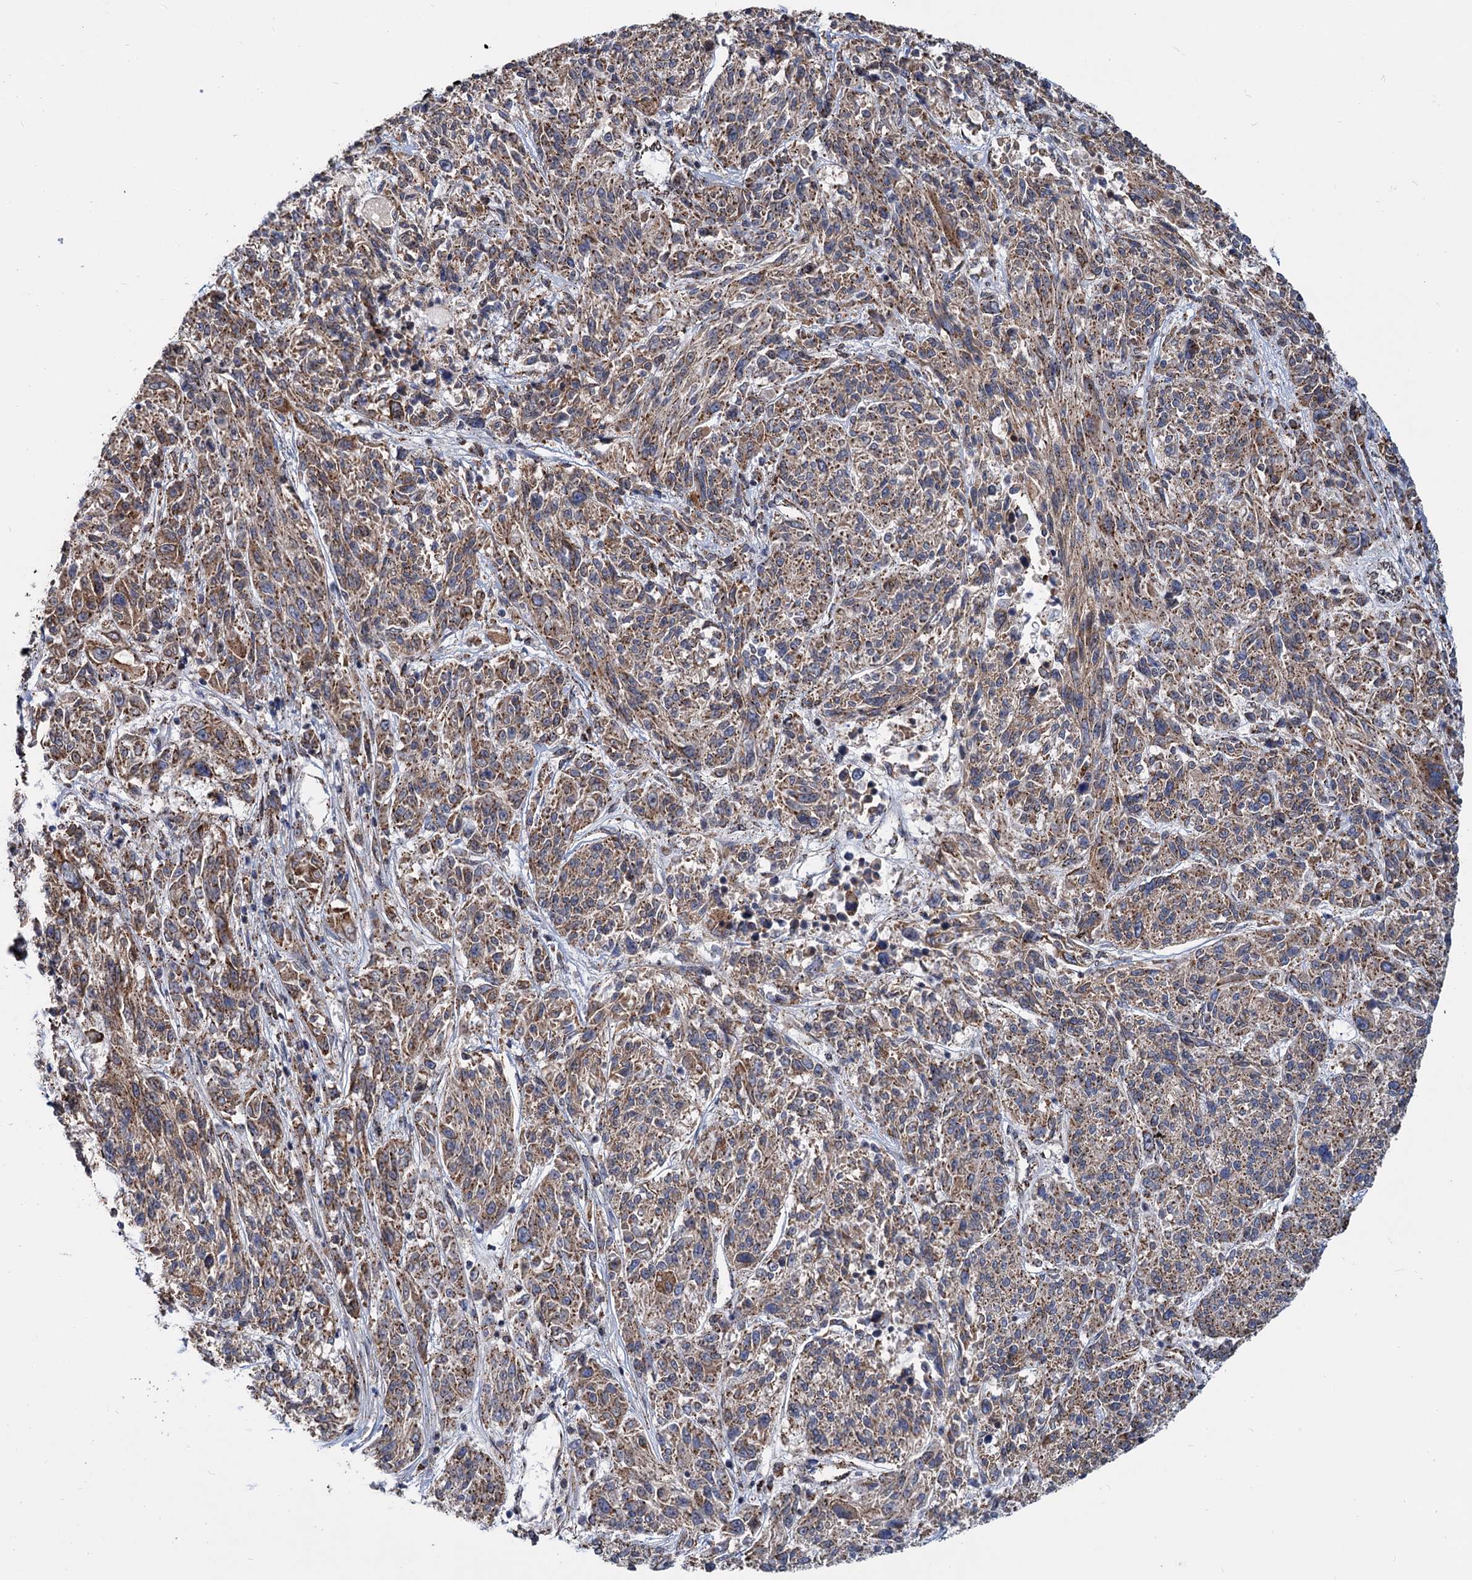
{"staining": {"intensity": "moderate", "quantity": ">75%", "location": "cytoplasmic/membranous"}, "tissue": "melanoma", "cell_type": "Tumor cells", "image_type": "cancer", "snomed": [{"axis": "morphology", "description": "Malignant melanoma, NOS"}, {"axis": "topography", "description": "Skin"}], "caption": "Moderate cytoplasmic/membranous expression is present in approximately >75% of tumor cells in malignant melanoma.", "gene": "SUPT20H", "patient": {"sex": "male", "age": 53}}